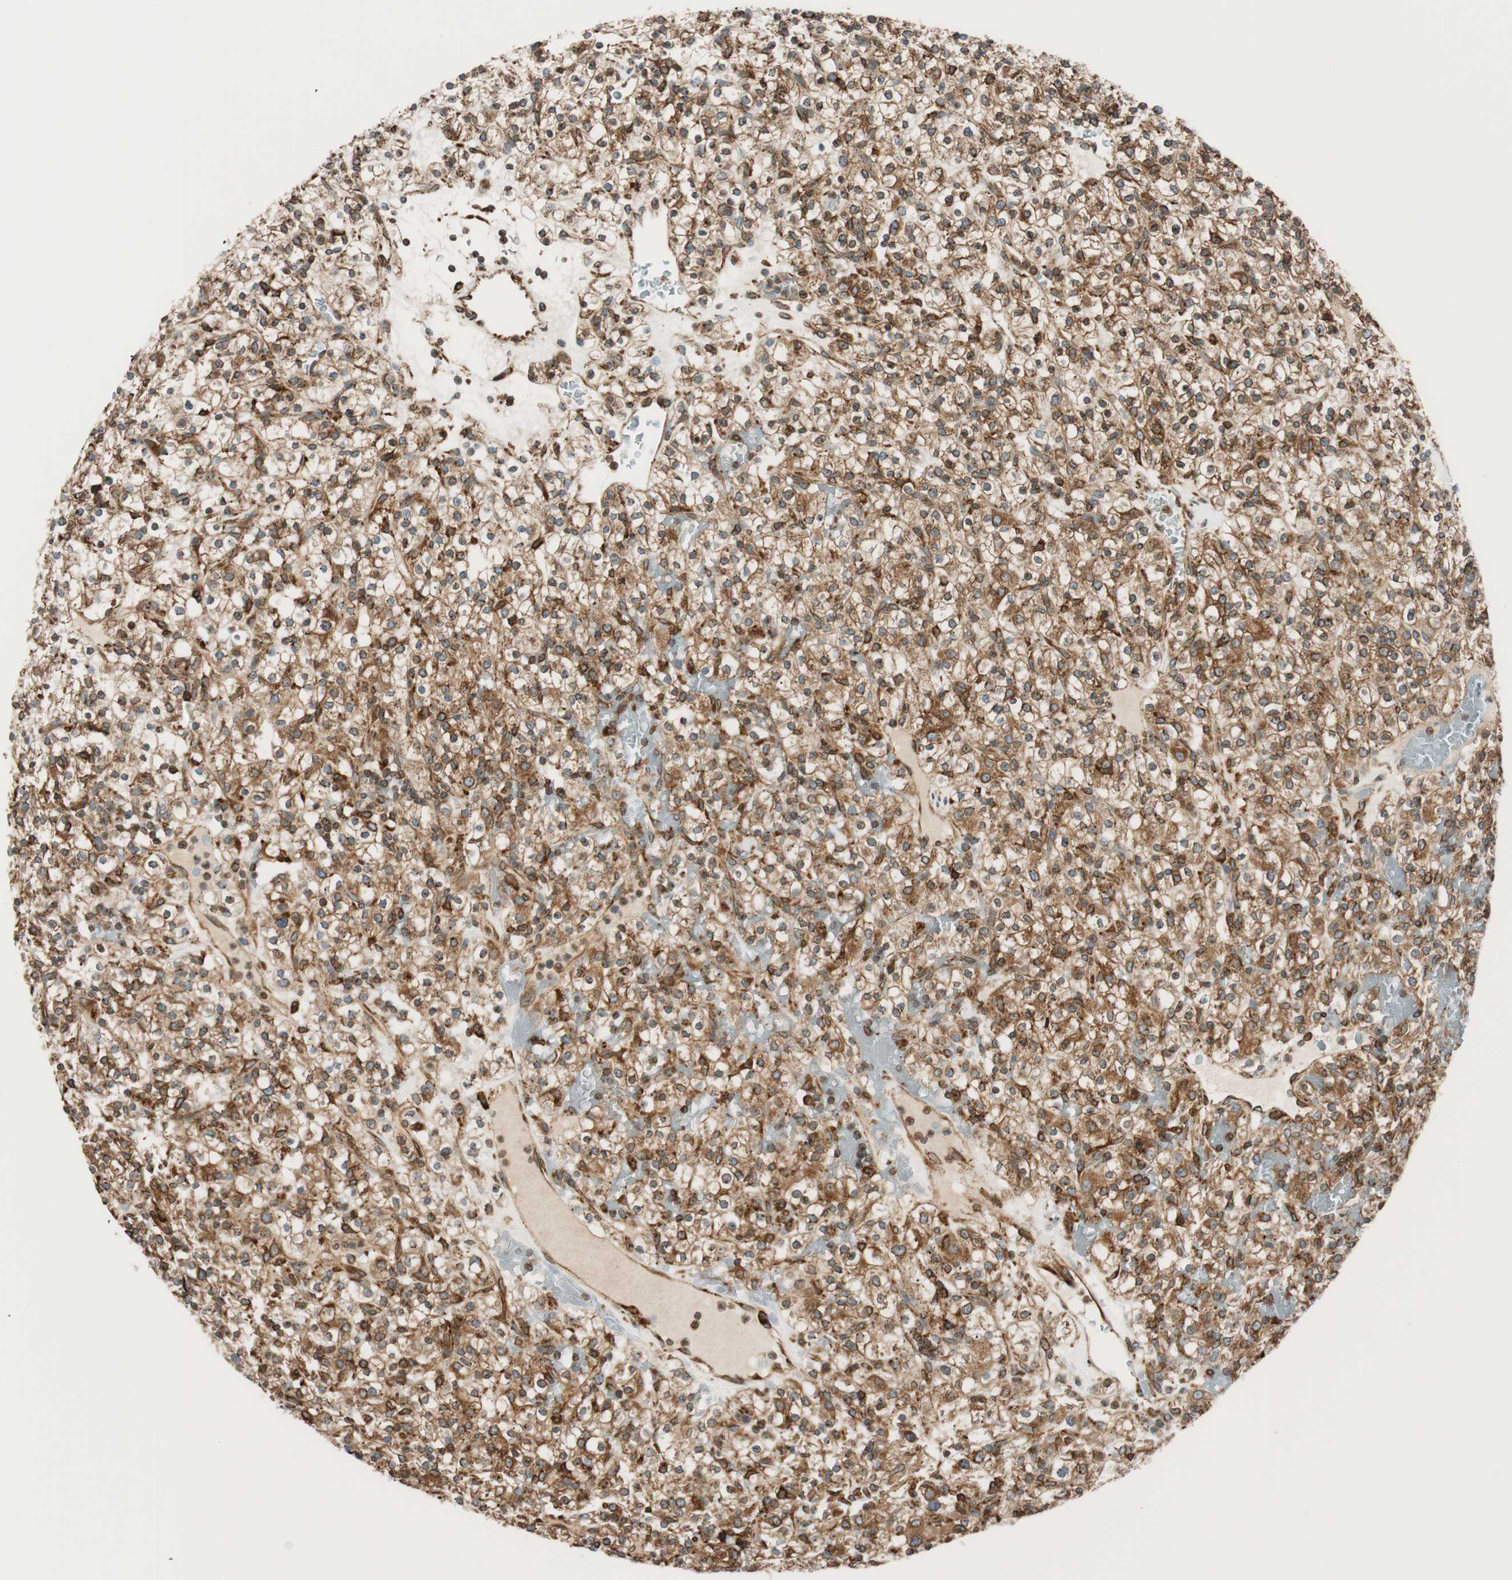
{"staining": {"intensity": "strong", "quantity": ">75%", "location": "cytoplasmic/membranous"}, "tissue": "renal cancer", "cell_type": "Tumor cells", "image_type": "cancer", "snomed": [{"axis": "morphology", "description": "Normal tissue, NOS"}, {"axis": "morphology", "description": "Adenocarcinoma, NOS"}, {"axis": "topography", "description": "Kidney"}], "caption": "Protein staining of renal cancer tissue shows strong cytoplasmic/membranous staining in about >75% of tumor cells. (brown staining indicates protein expression, while blue staining denotes nuclei).", "gene": "PRKCSH", "patient": {"sex": "female", "age": 72}}